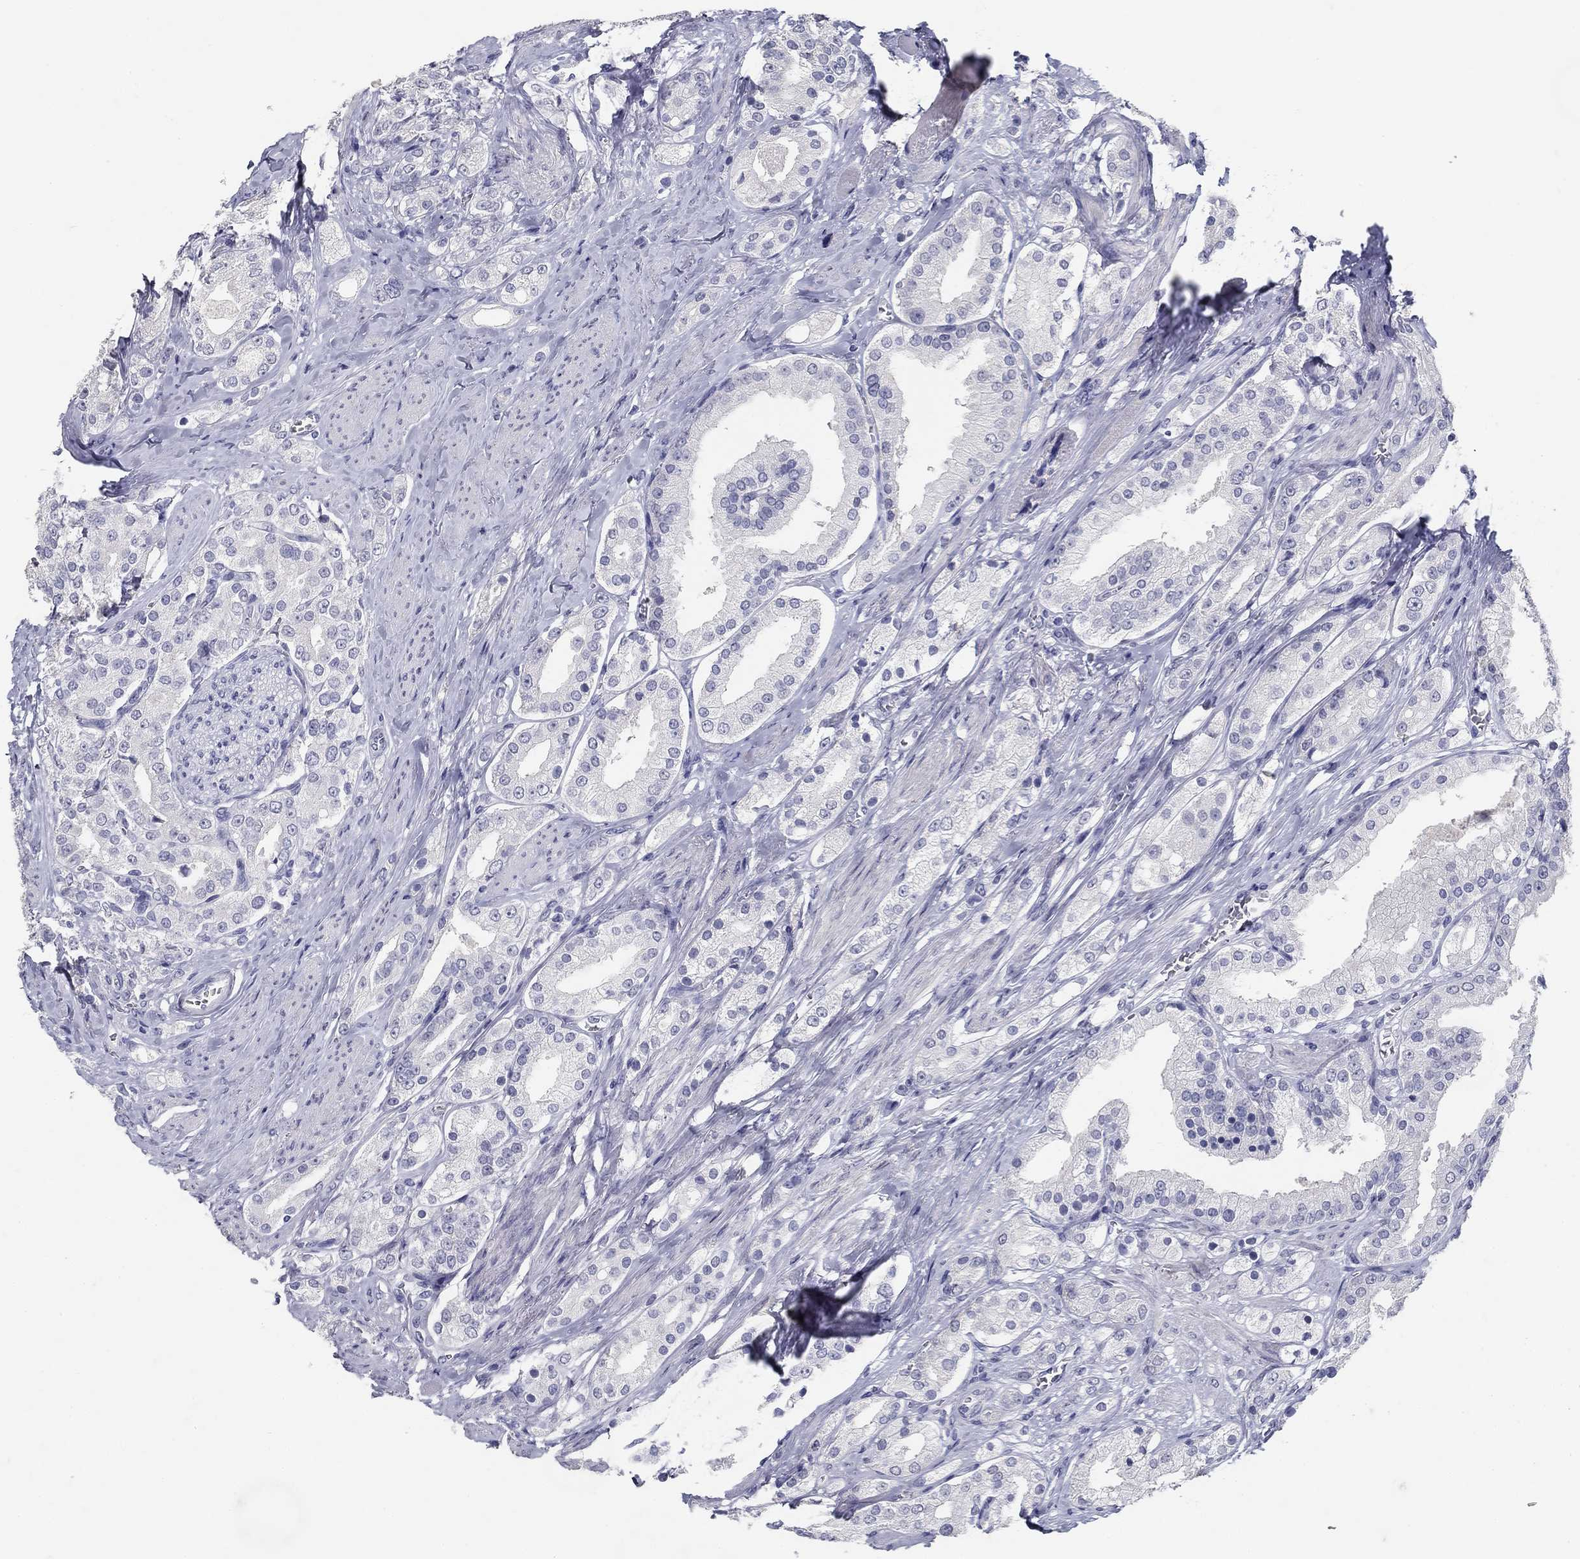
{"staining": {"intensity": "negative", "quantity": "none", "location": "none"}, "tissue": "prostate cancer", "cell_type": "Tumor cells", "image_type": "cancer", "snomed": [{"axis": "morphology", "description": "Adenocarcinoma, NOS"}, {"axis": "topography", "description": "Prostate and seminal vesicle, NOS"}, {"axis": "topography", "description": "Prostate"}], "caption": "Prostate cancer stained for a protein using immunohistochemistry exhibits no staining tumor cells.", "gene": "POMC", "patient": {"sex": "male", "age": 67}}